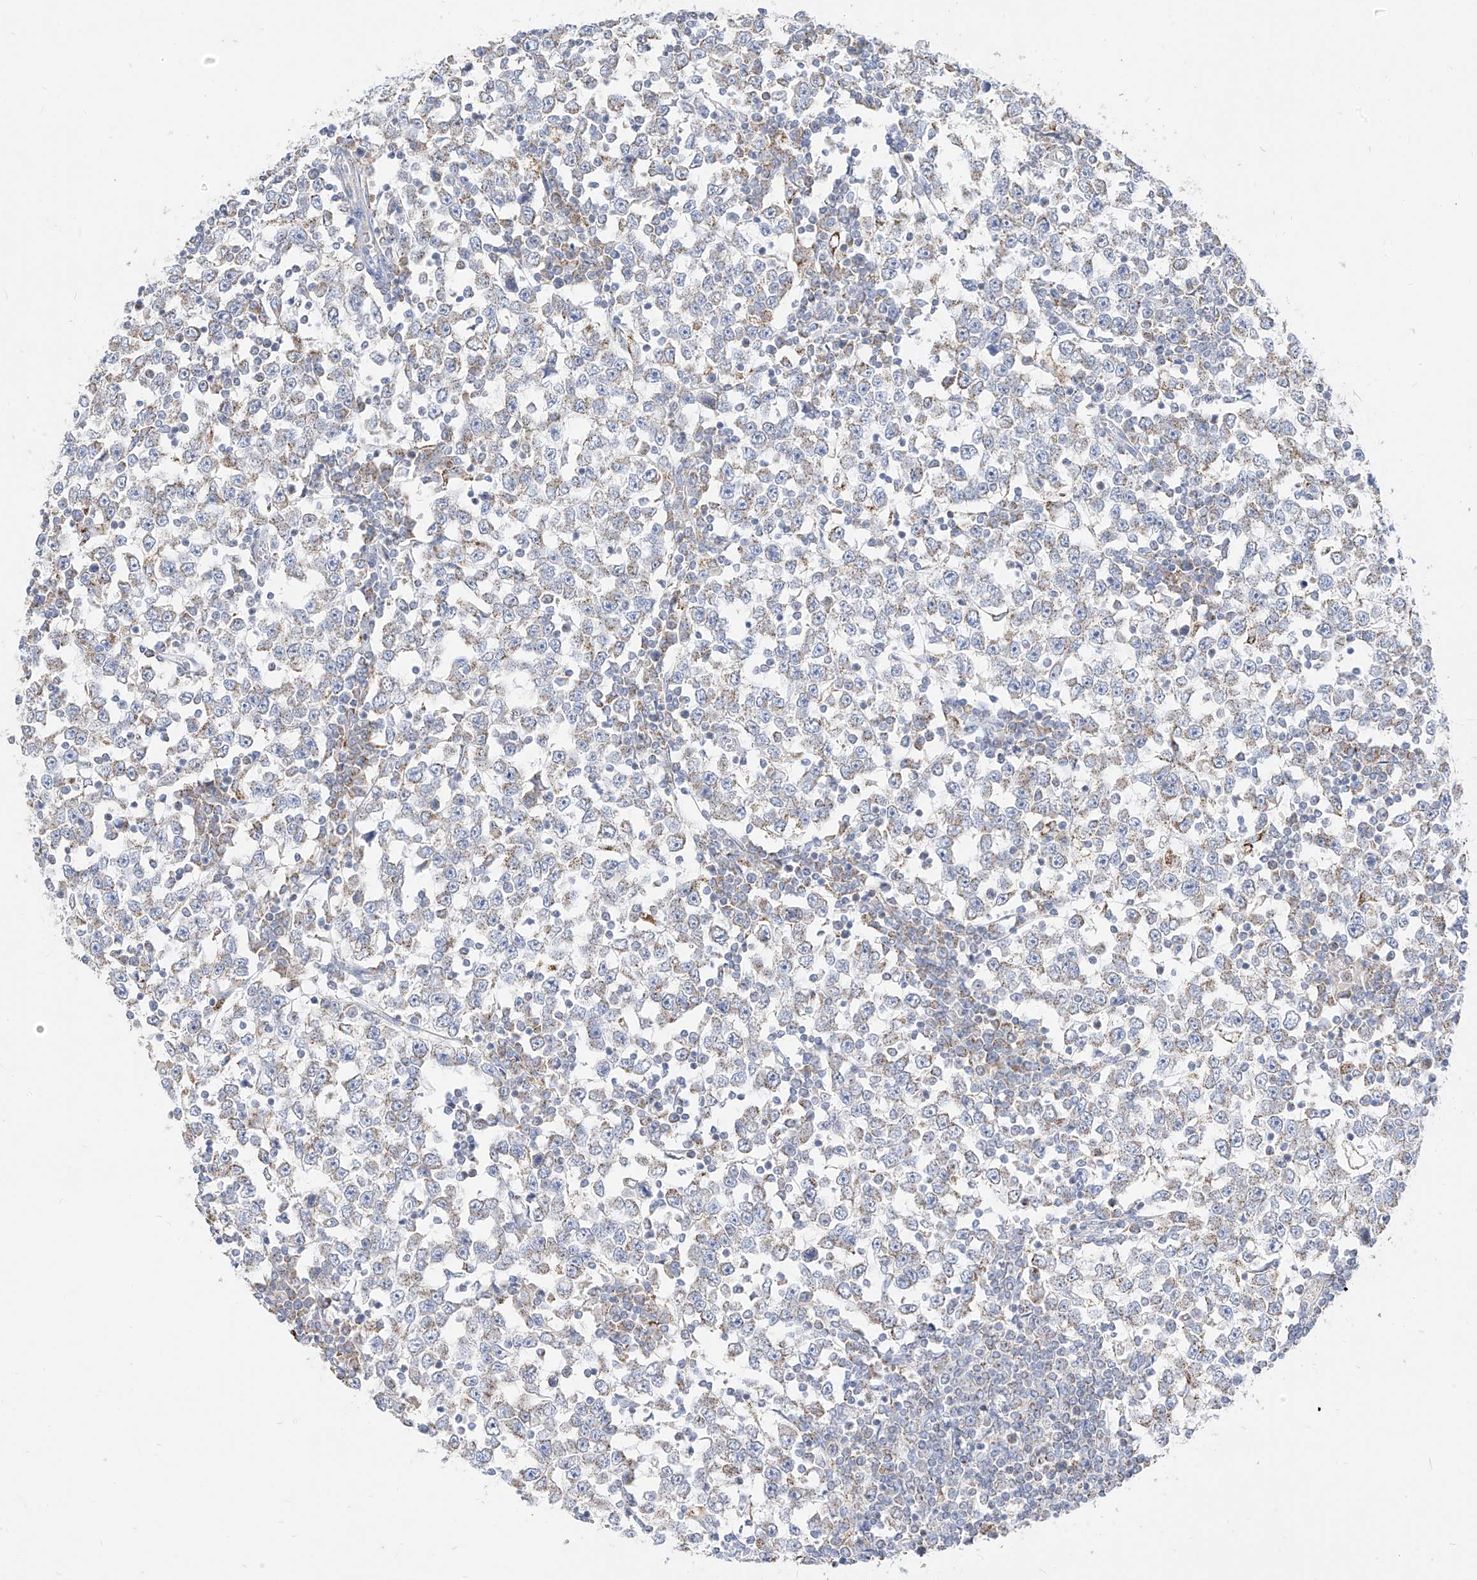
{"staining": {"intensity": "negative", "quantity": "none", "location": "none"}, "tissue": "testis cancer", "cell_type": "Tumor cells", "image_type": "cancer", "snomed": [{"axis": "morphology", "description": "Seminoma, NOS"}, {"axis": "topography", "description": "Testis"}], "caption": "Tumor cells are negative for protein expression in human testis cancer.", "gene": "RASA2", "patient": {"sex": "male", "age": 65}}